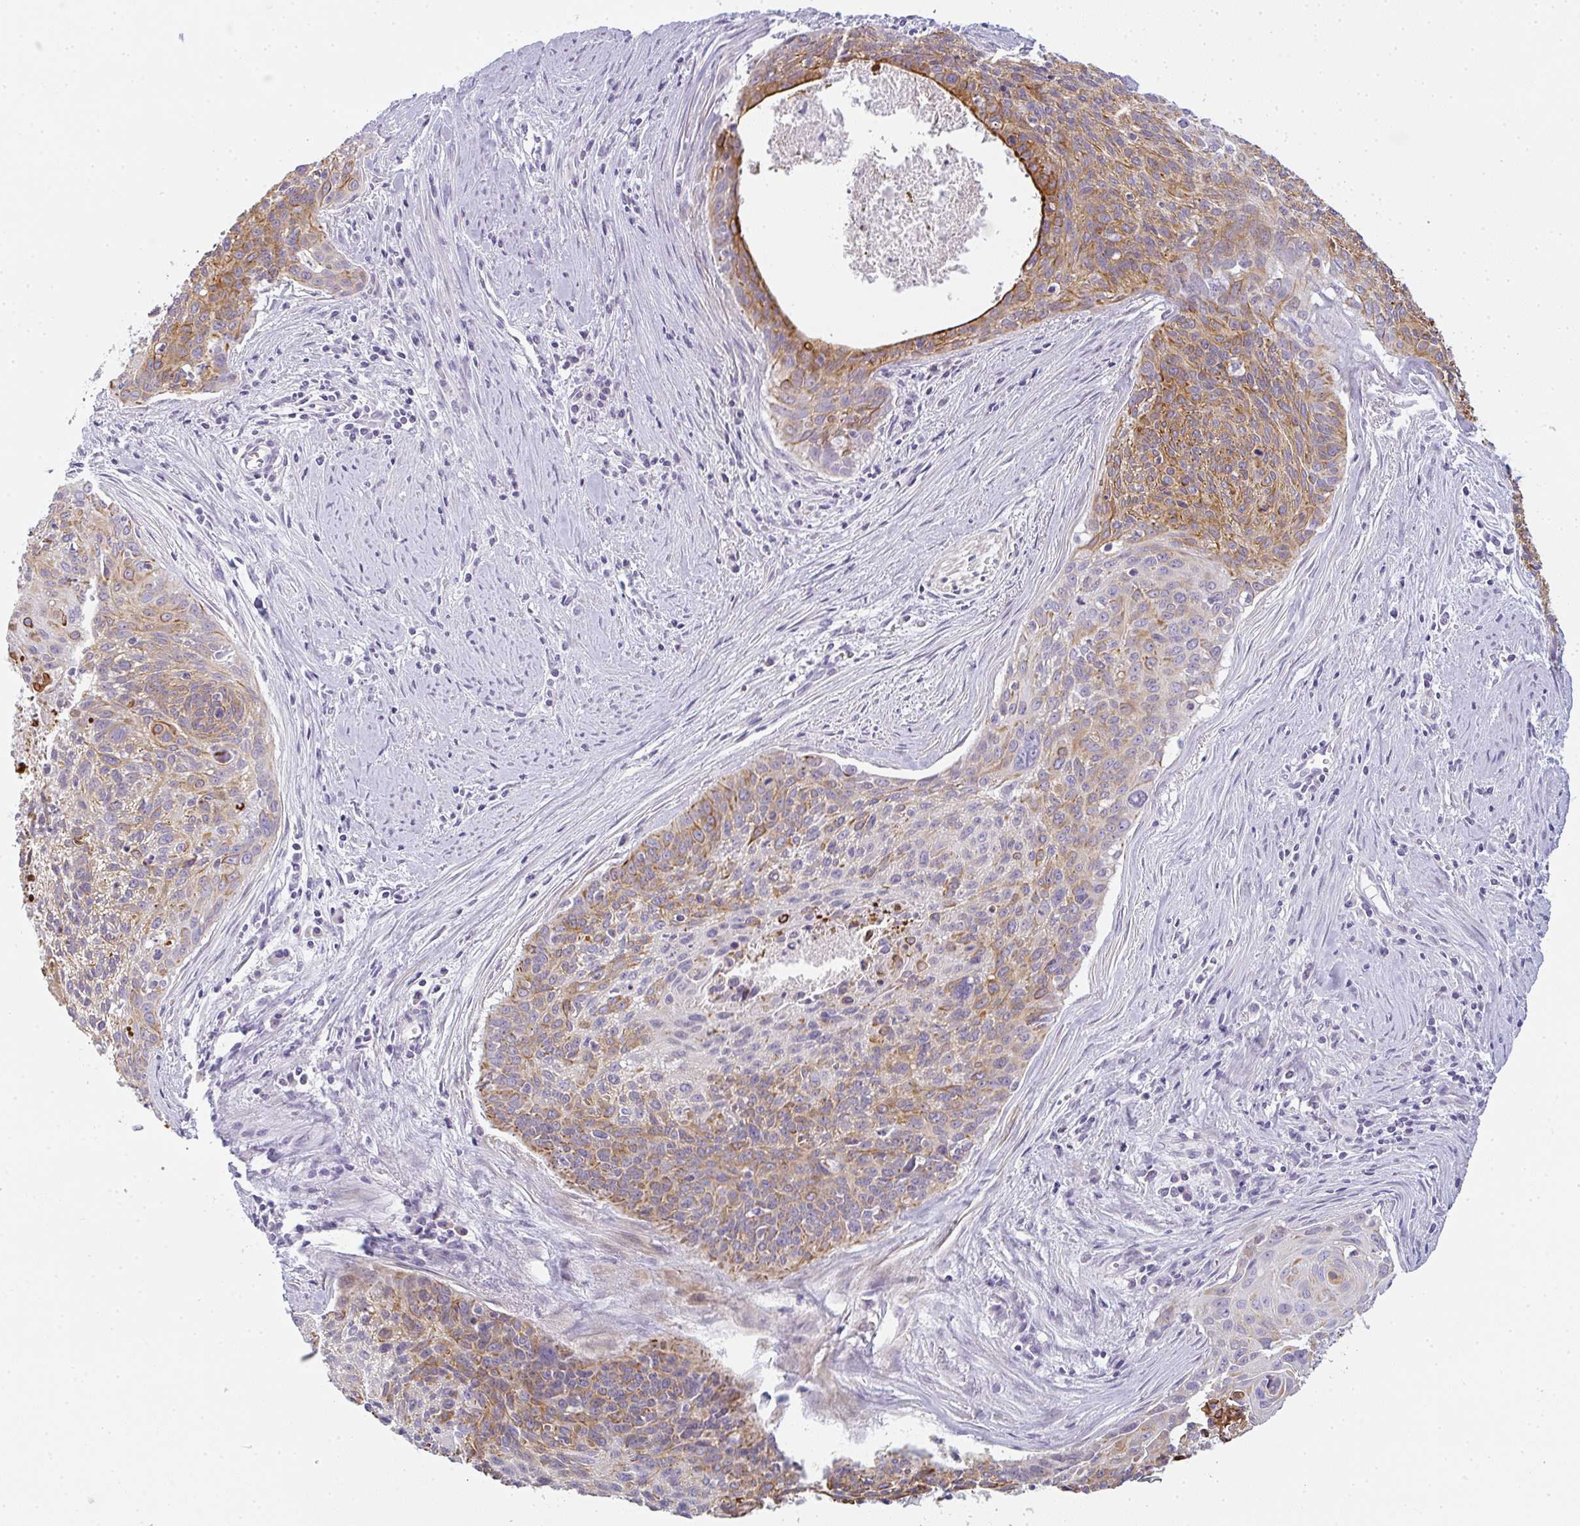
{"staining": {"intensity": "moderate", "quantity": ">75%", "location": "cytoplasmic/membranous"}, "tissue": "cervical cancer", "cell_type": "Tumor cells", "image_type": "cancer", "snomed": [{"axis": "morphology", "description": "Squamous cell carcinoma, NOS"}, {"axis": "topography", "description": "Cervix"}], "caption": "Immunohistochemistry image of human cervical cancer stained for a protein (brown), which demonstrates medium levels of moderate cytoplasmic/membranous expression in approximately >75% of tumor cells.", "gene": "SIRPB2", "patient": {"sex": "female", "age": 55}}